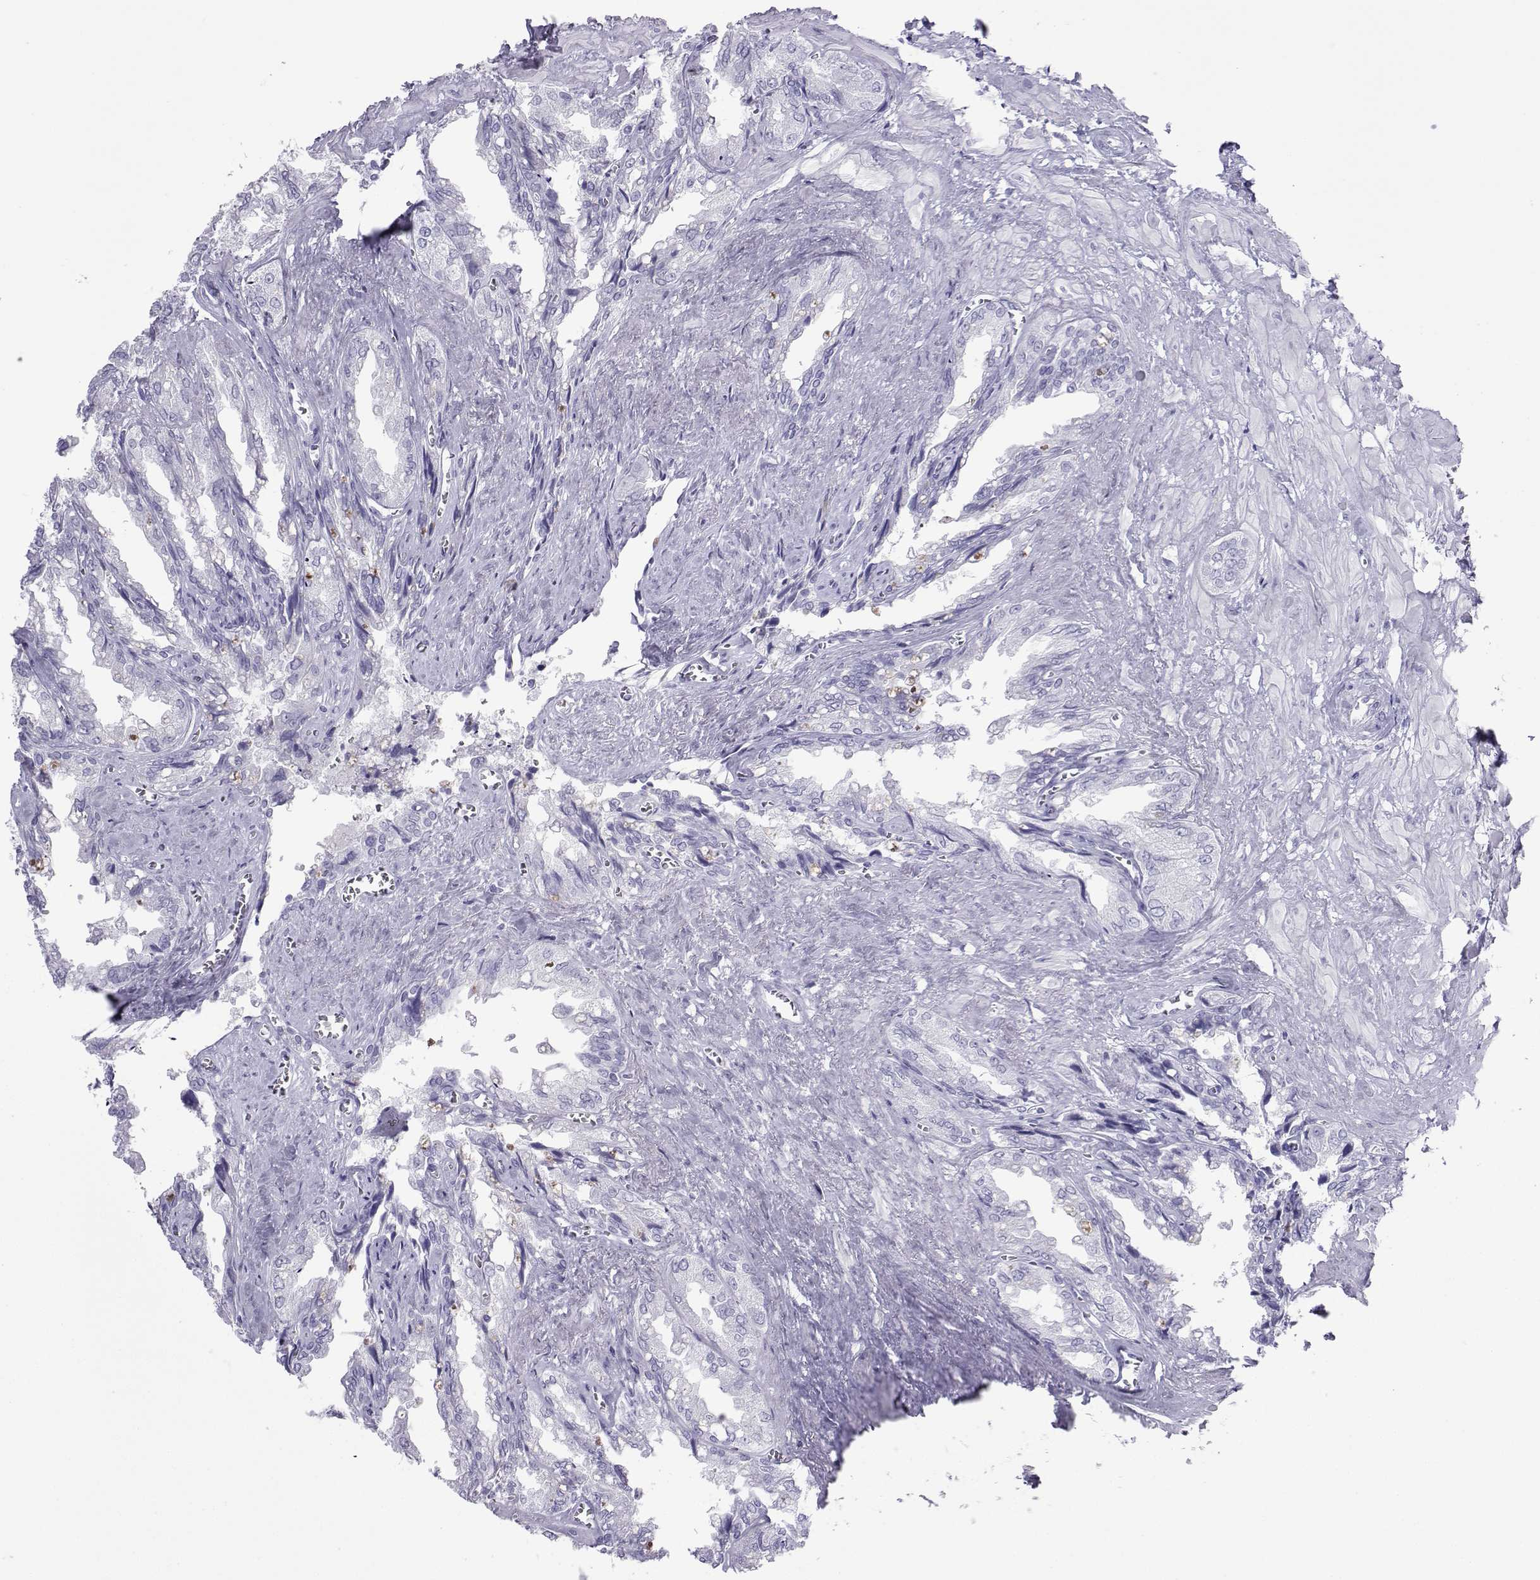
{"staining": {"intensity": "negative", "quantity": "none", "location": "none"}, "tissue": "seminal vesicle", "cell_type": "Glandular cells", "image_type": "normal", "snomed": [{"axis": "morphology", "description": "Normal tissue, NOS"}, {"axis": "topography", "description": "Seminal veicle"}], "caption": "This is an immunohistochemistry (IHC) histopathology image of unremarkable human seminal vesicle. There is no staining in glandular cells.", "gene": "LORICRIN", "patient": {"sex": "male", "age": 67}}